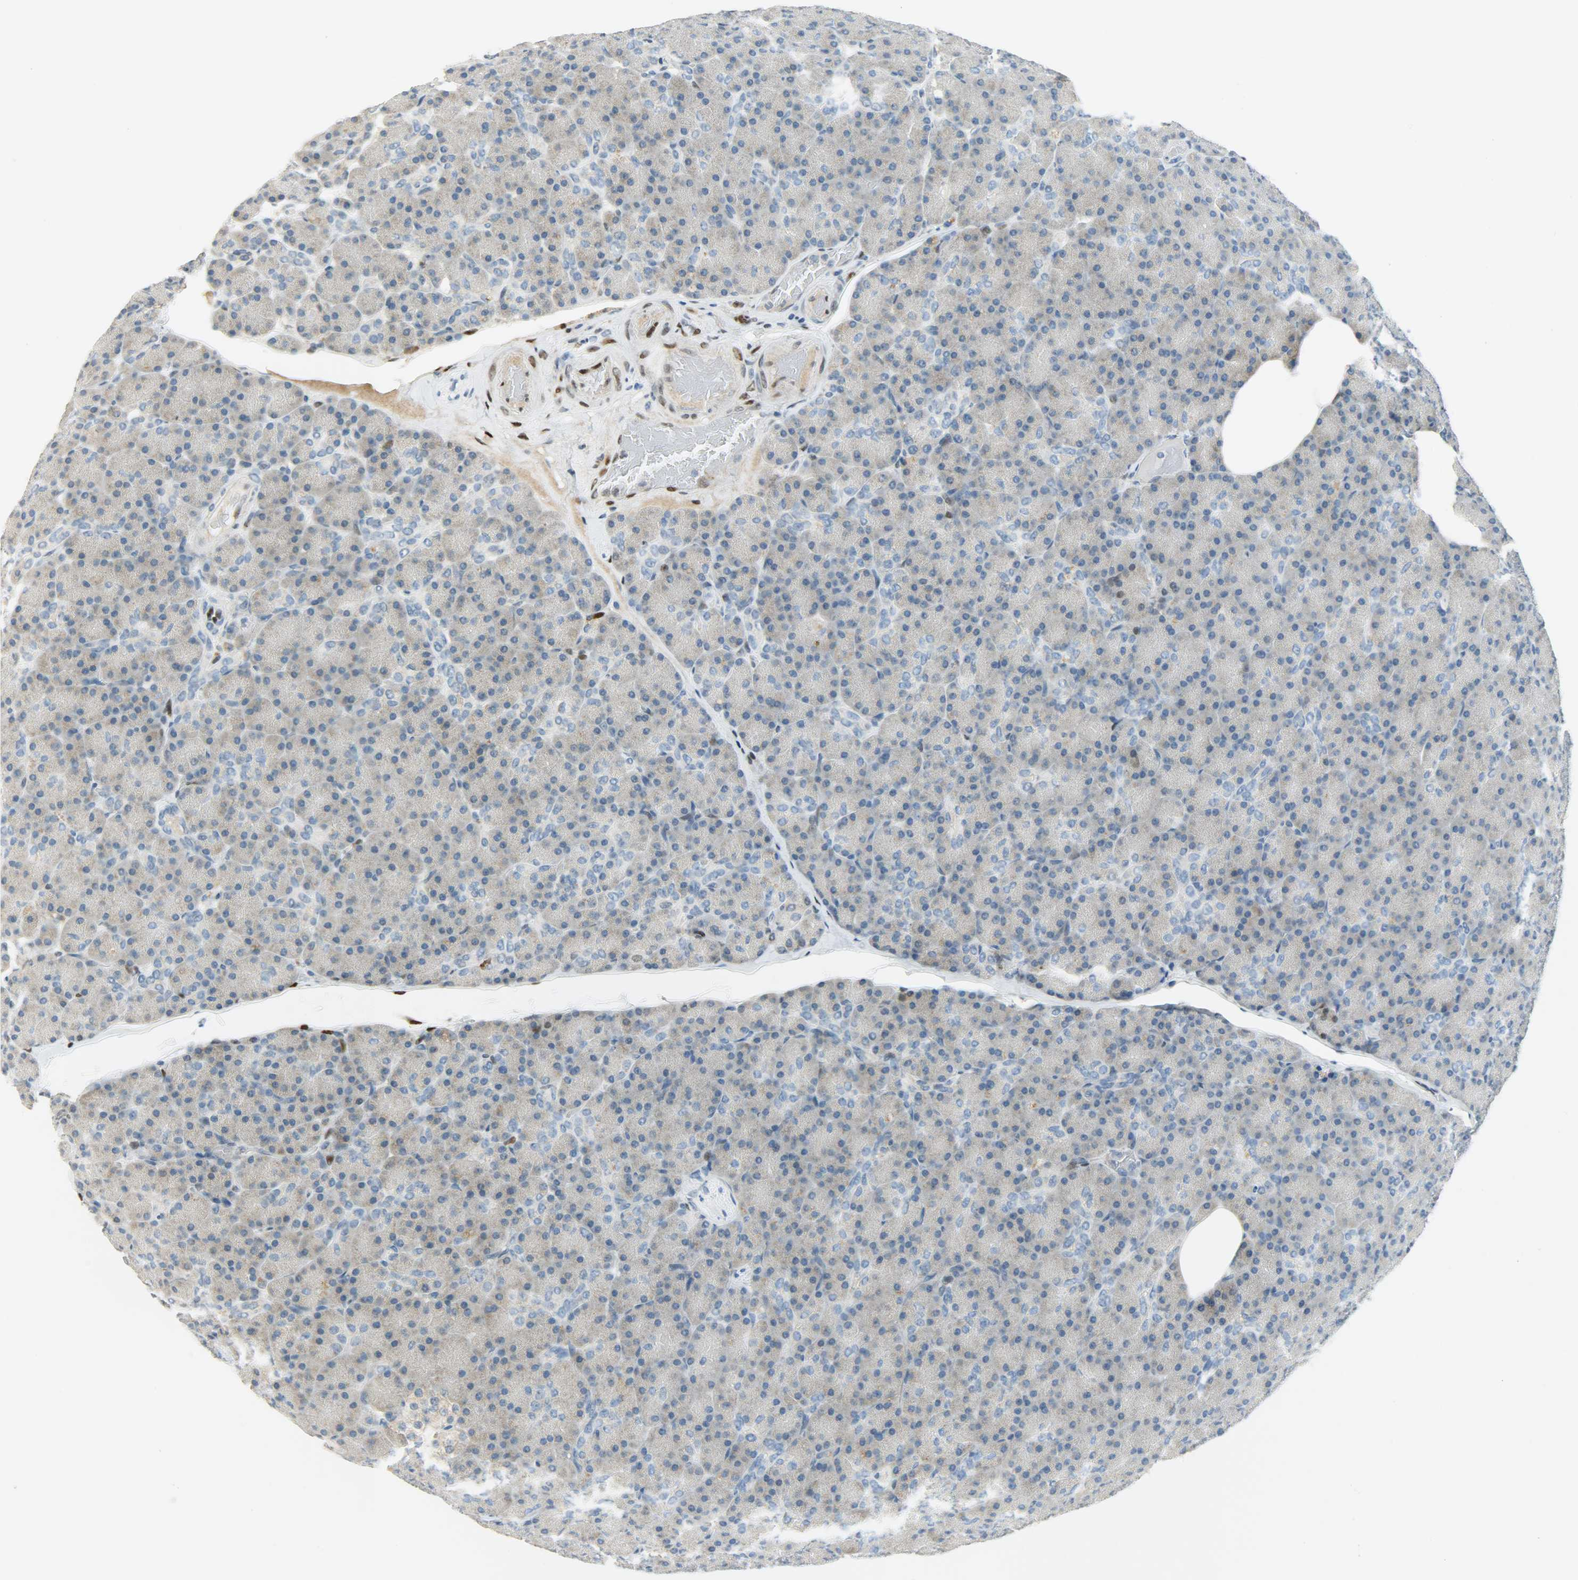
{"staining": {"intensity": "negative", "quantity": "none", "location": "none"}, "tissue": "pancreas", "cell_type": "Exocrine glandular cells", "image_type": "normal", "snomed": [{"axis": "morphology", "description": "Normal tissue, NOS"}, {"axis": "topography", "description": "Pancreas"}], "caption": "Normal pancreas was stained to show a protein in brown. There is no significant staining in exocrine glandular cells.", "gene": "JUNB", "patient": {"sex": "female", "age": 43}}